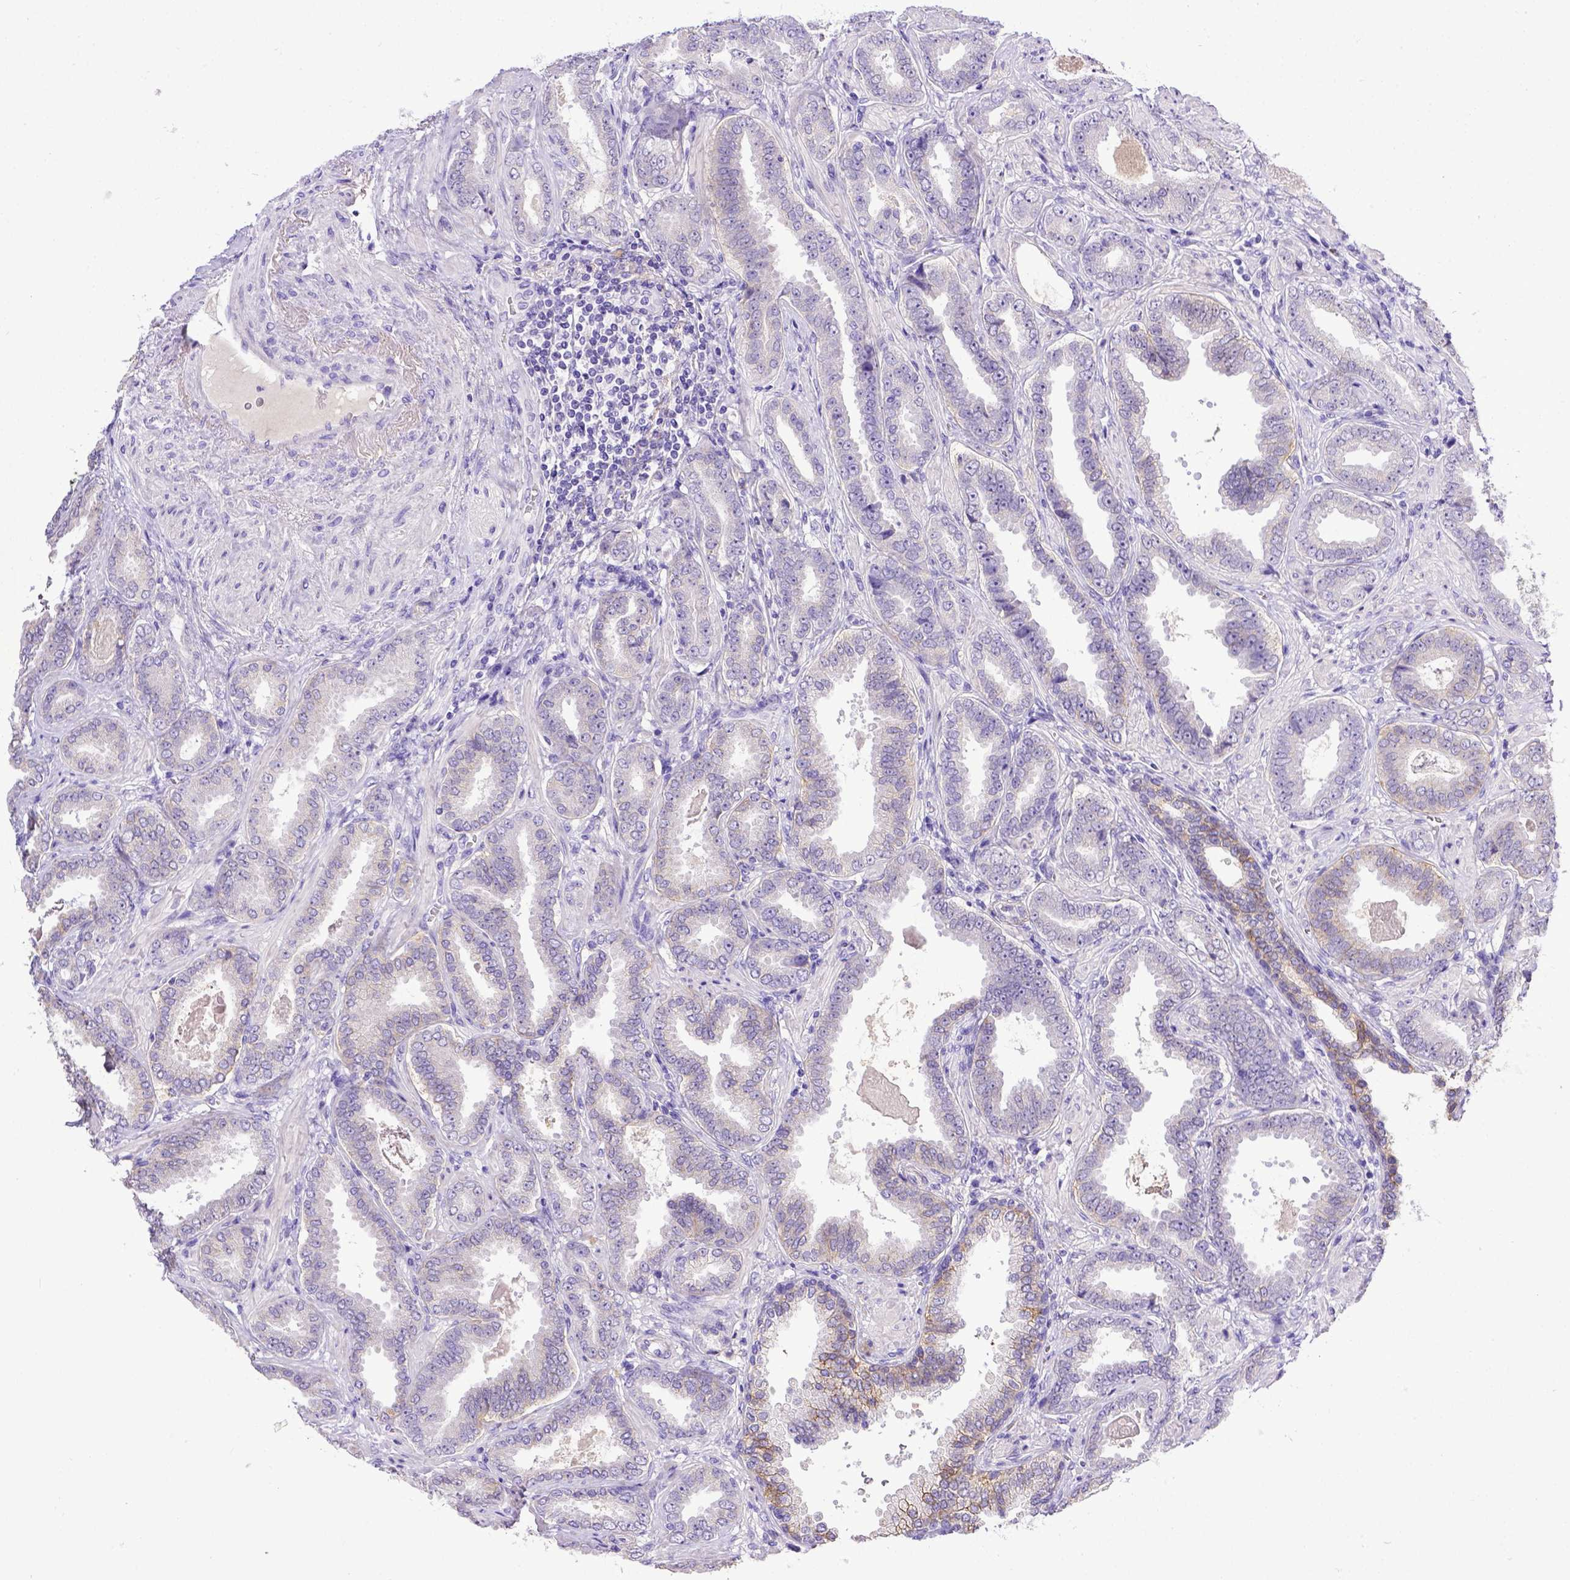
{"staining": {"intensity": "negative", "quantity": "none", "location": "none"}, "tissue": "prostate cancer", "cell_type": "Tumor cells", "image_type": "cancer", "snomed": [{"axis": "morphology", "description": "Adenocarcinoma, NOS"}, {"axis": "topography", "description": "Prostate"}], "caption": "This histopathology image is of adenocarcinoma (prostate) stained with immunohistochemistry to label a protein in brown with the nuclei are counter-stained blue. There is no positivity in tumor cells.", "gene": "BTN1A1", "patient": {"sex": "male", "age": 64}}